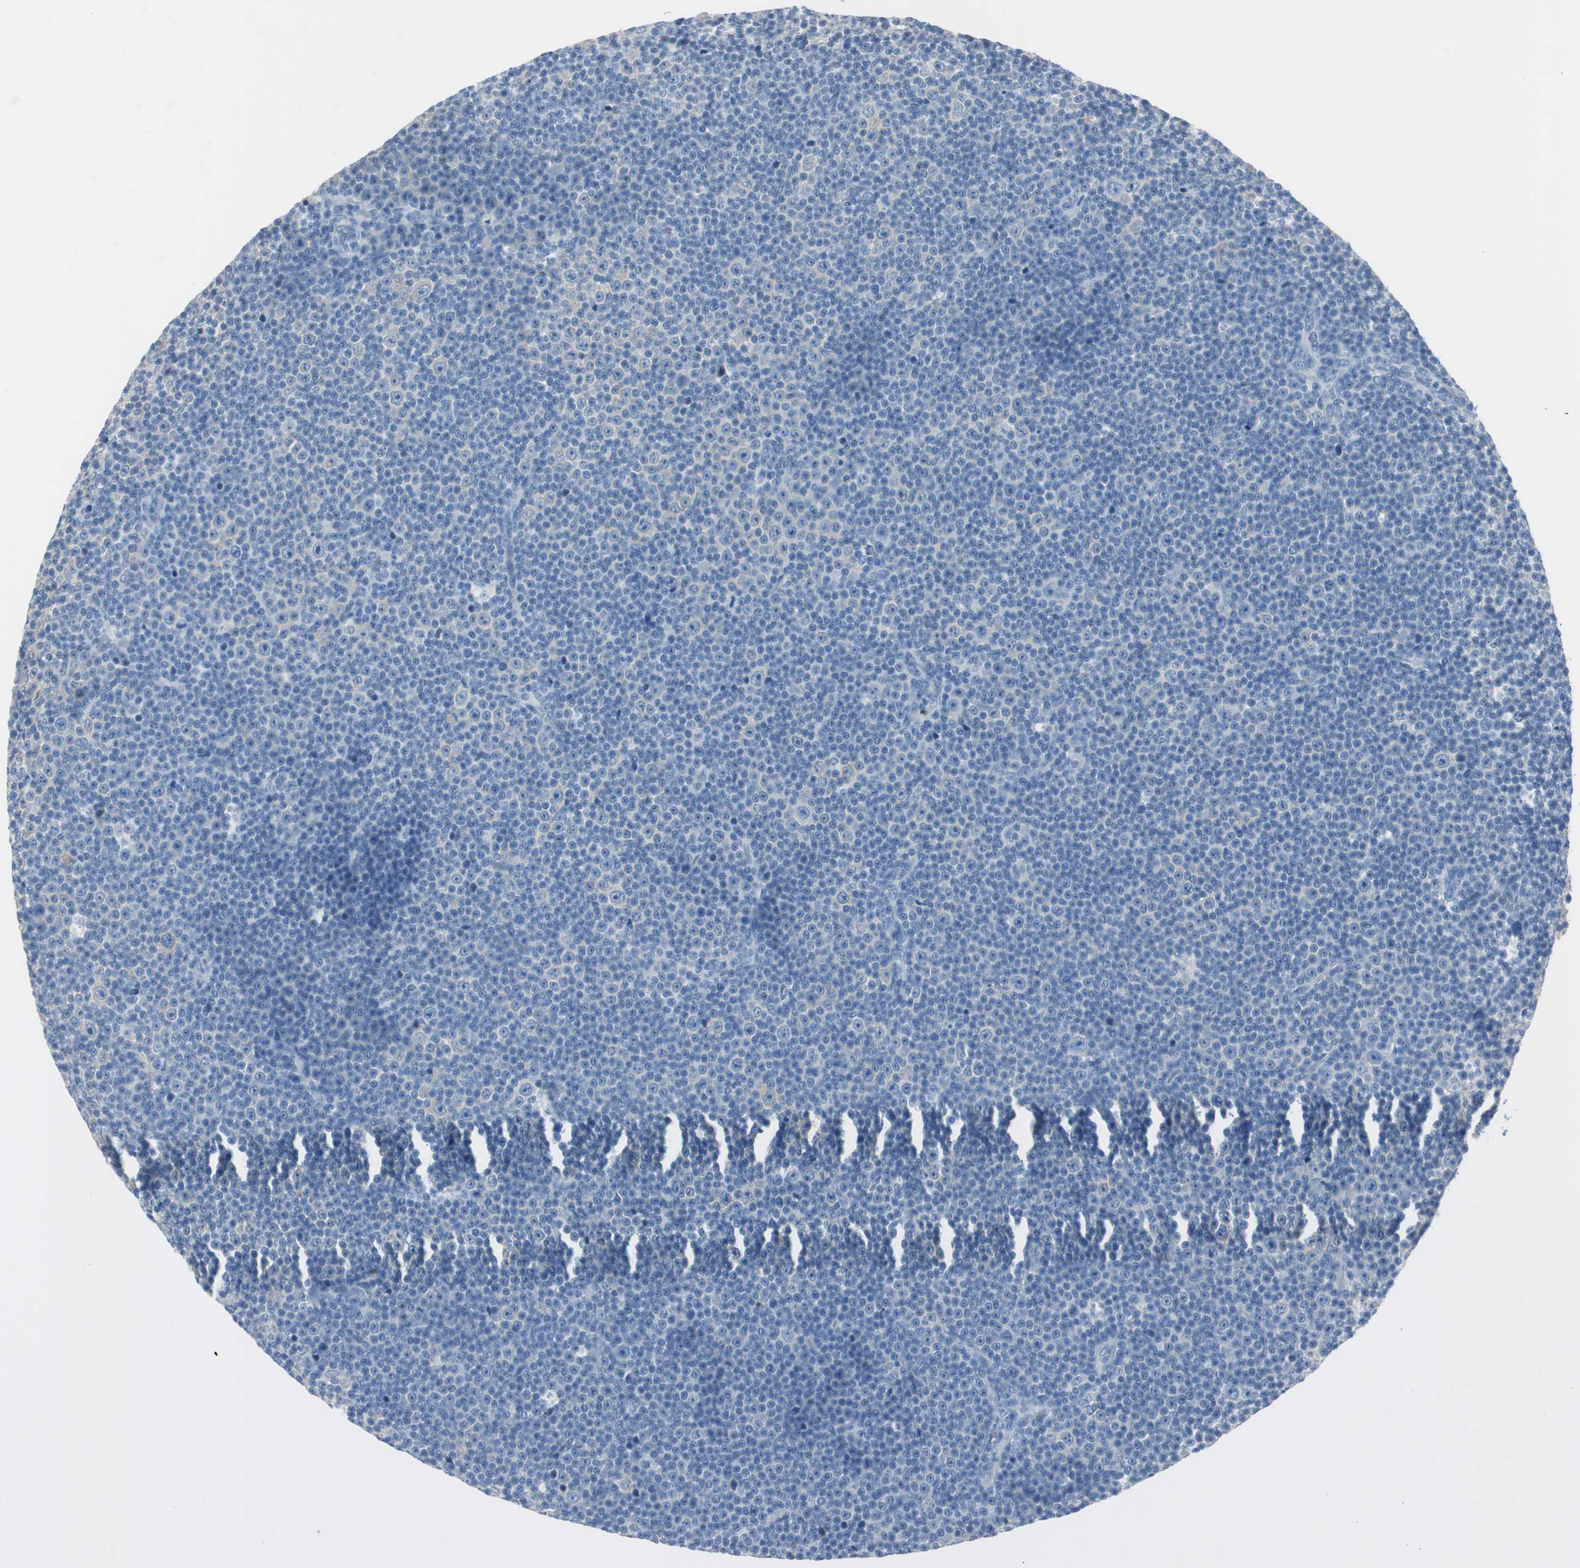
{"staining": {"intensity": "negative", "quantity": "none", "location": "none"}, "tissue": "lymphoma", "cell_type": "Tumor cells", "image_type": "cancer", "snomed": [{"axis": "morphology", "description": "Malignant lymphoma, non-Hodgkin's type, Low grade"}, {"axis": "topography", "description": "Lymph node"}], "caption": "Image shows no significant protein expression in tumor cells of lymphoma.", "gene": "SERPINF1", "patient": {"sex": "female", "age": 67}}